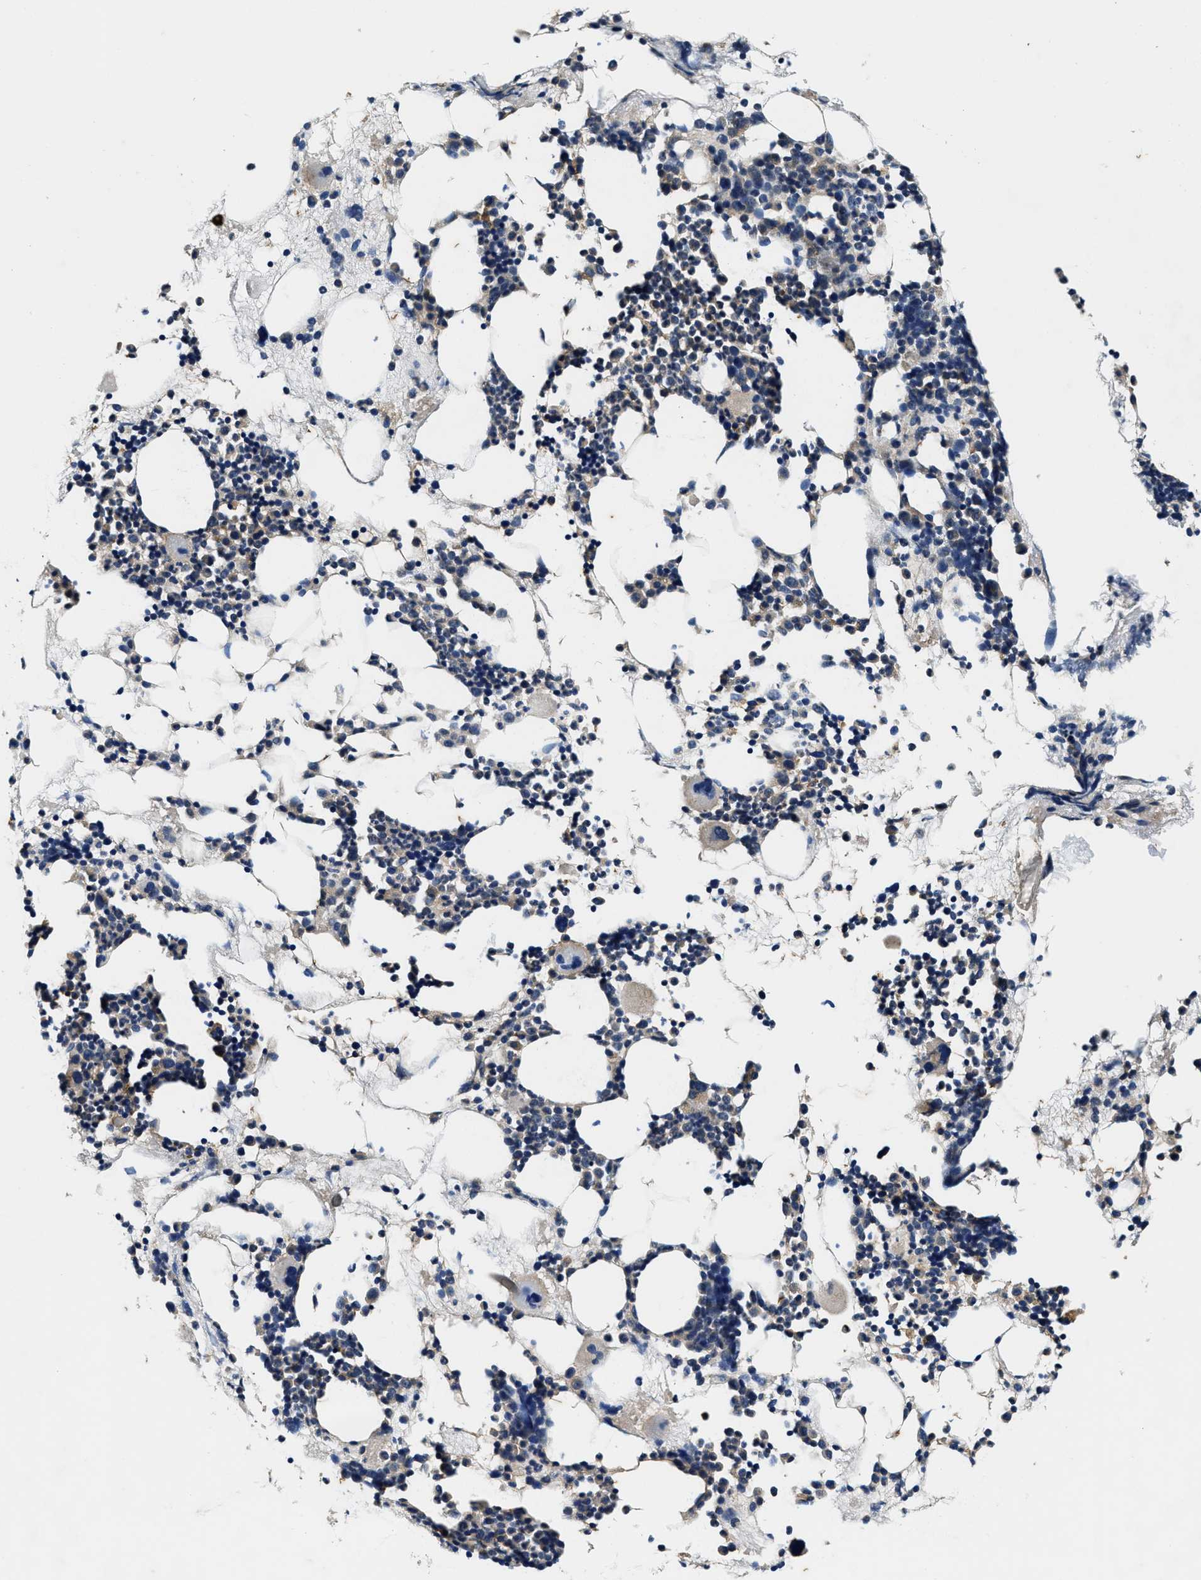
{"staining": {"intensity": "weak", "quantity": "25%-75%", "location": "cytoplasmic/membranous"}, "tissue": "bone marrow", "cell_type": "Hematopoietic cells", "image_type": "normal", "snomed": [{"axis": "morphology", "description": "Normal tissue, NOS"}, {"axis": "morphology", "description": "Inflammation, NOS"}, {"axis": "topography", "description": "Bone marrow"}], "caption": "Protein expression analysis of benign bone marrow exhibits weak cytoplasmic/membranous expression in about 25%-75% of hematopoietic cells. The staining was performed using DAB (3,3'-diaminobenzidine), with brown indicating positive protein expression. Nuclei are stained blue with hematoxylin.", "gene": "PI4KB", "patient": {"sex": "female", "age": 81}}